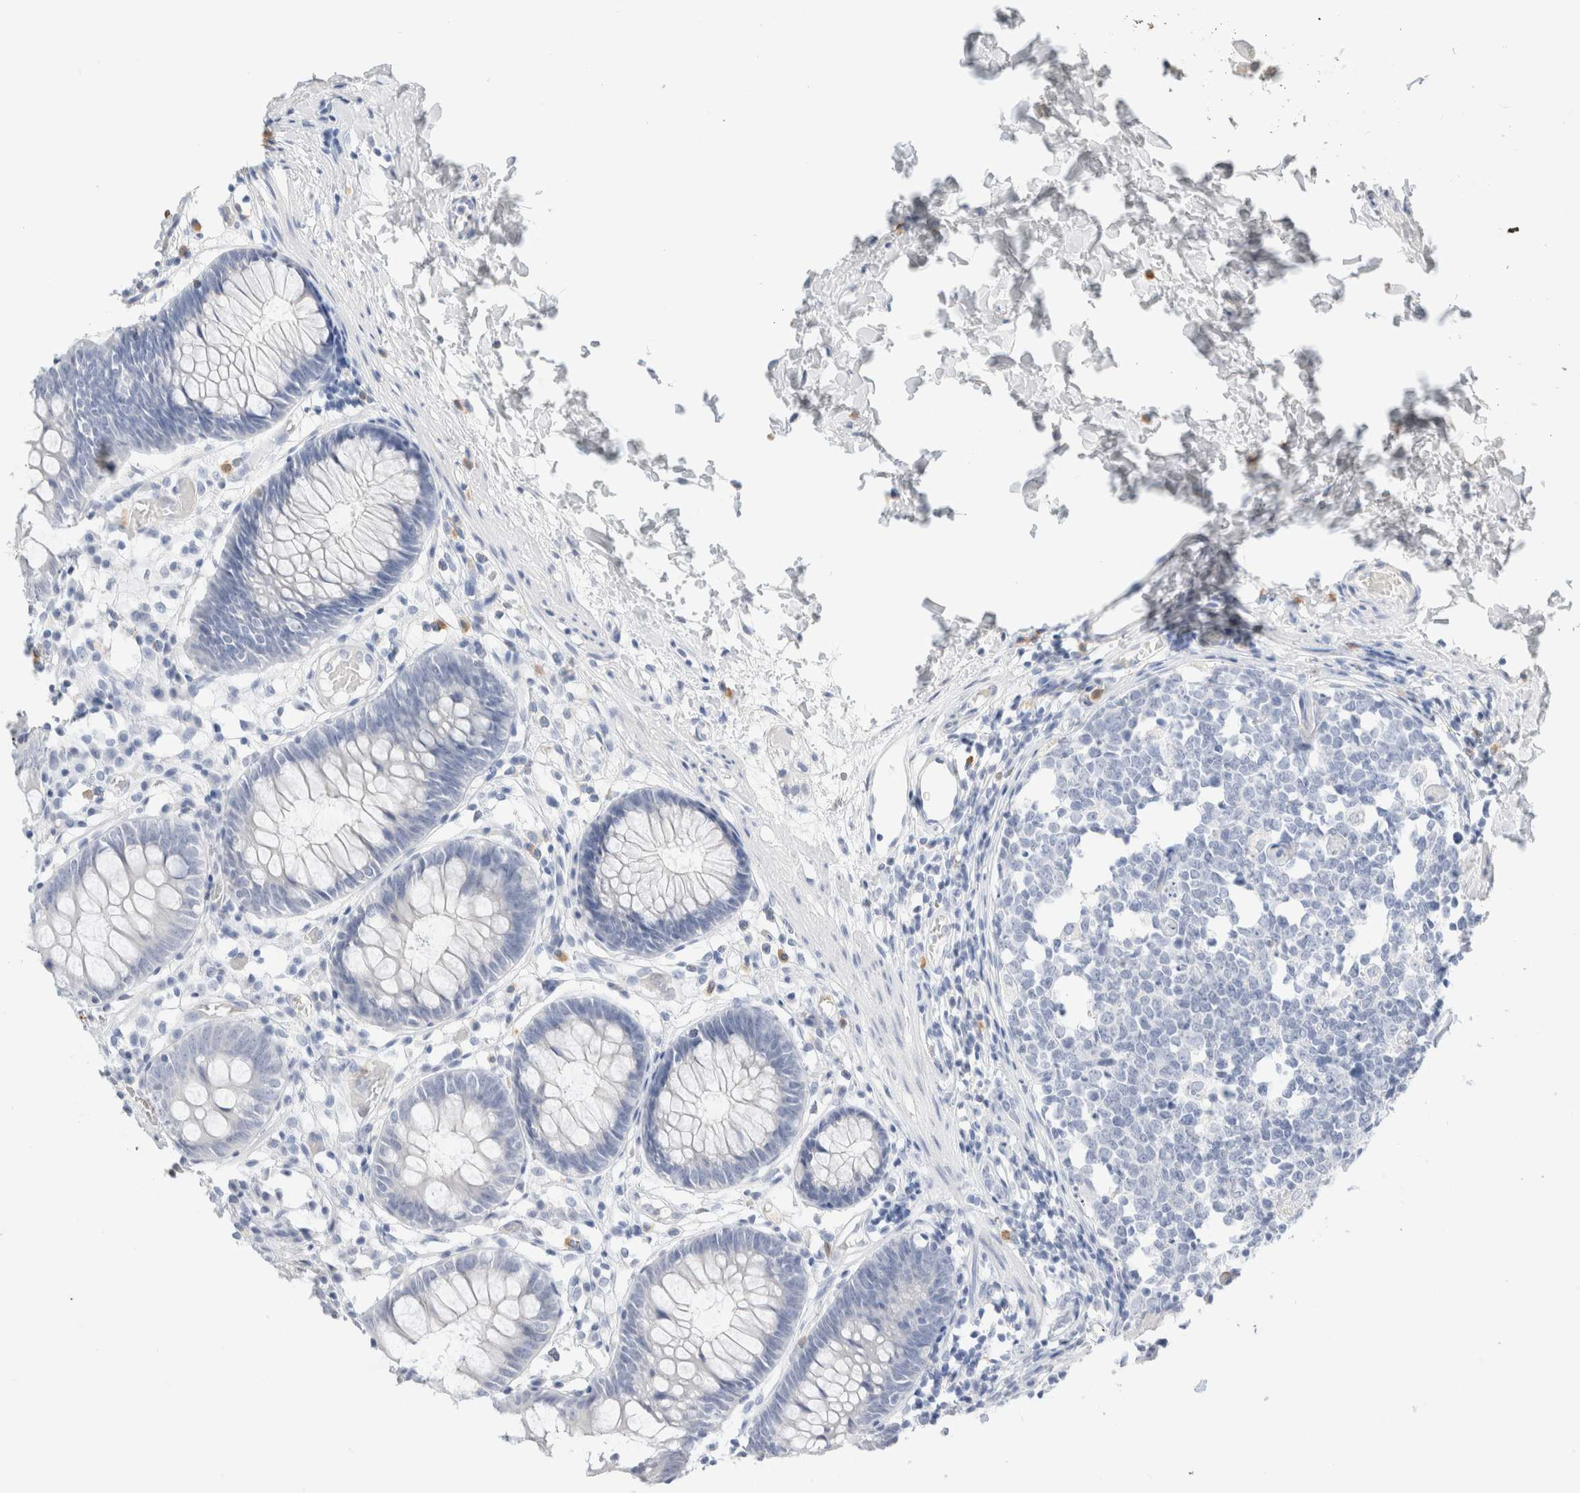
{"staining": {"intensity": "negative", "quantity": "none", "location": "none"}, "tissue": "colon", "cell_type": "Endothelial cells", "image_type": "normal", "snomed": [{"axis": "morphology", "description": "Normal tissue, NOS"}, {"axis": "topography", "description": "Colon"}], "caption": "The photomicrograph reveals no staining of endothelial cells in unremarkable colon. The staining was performed using DAB (3,3'-diaminobenzidine) to visualize the protein expression in brown, while the nuclei were stained in blue with hematoxylin (Magnification: 20x).", "gene": "ARG1", "patient": {"sex": "male", "age": 14}}